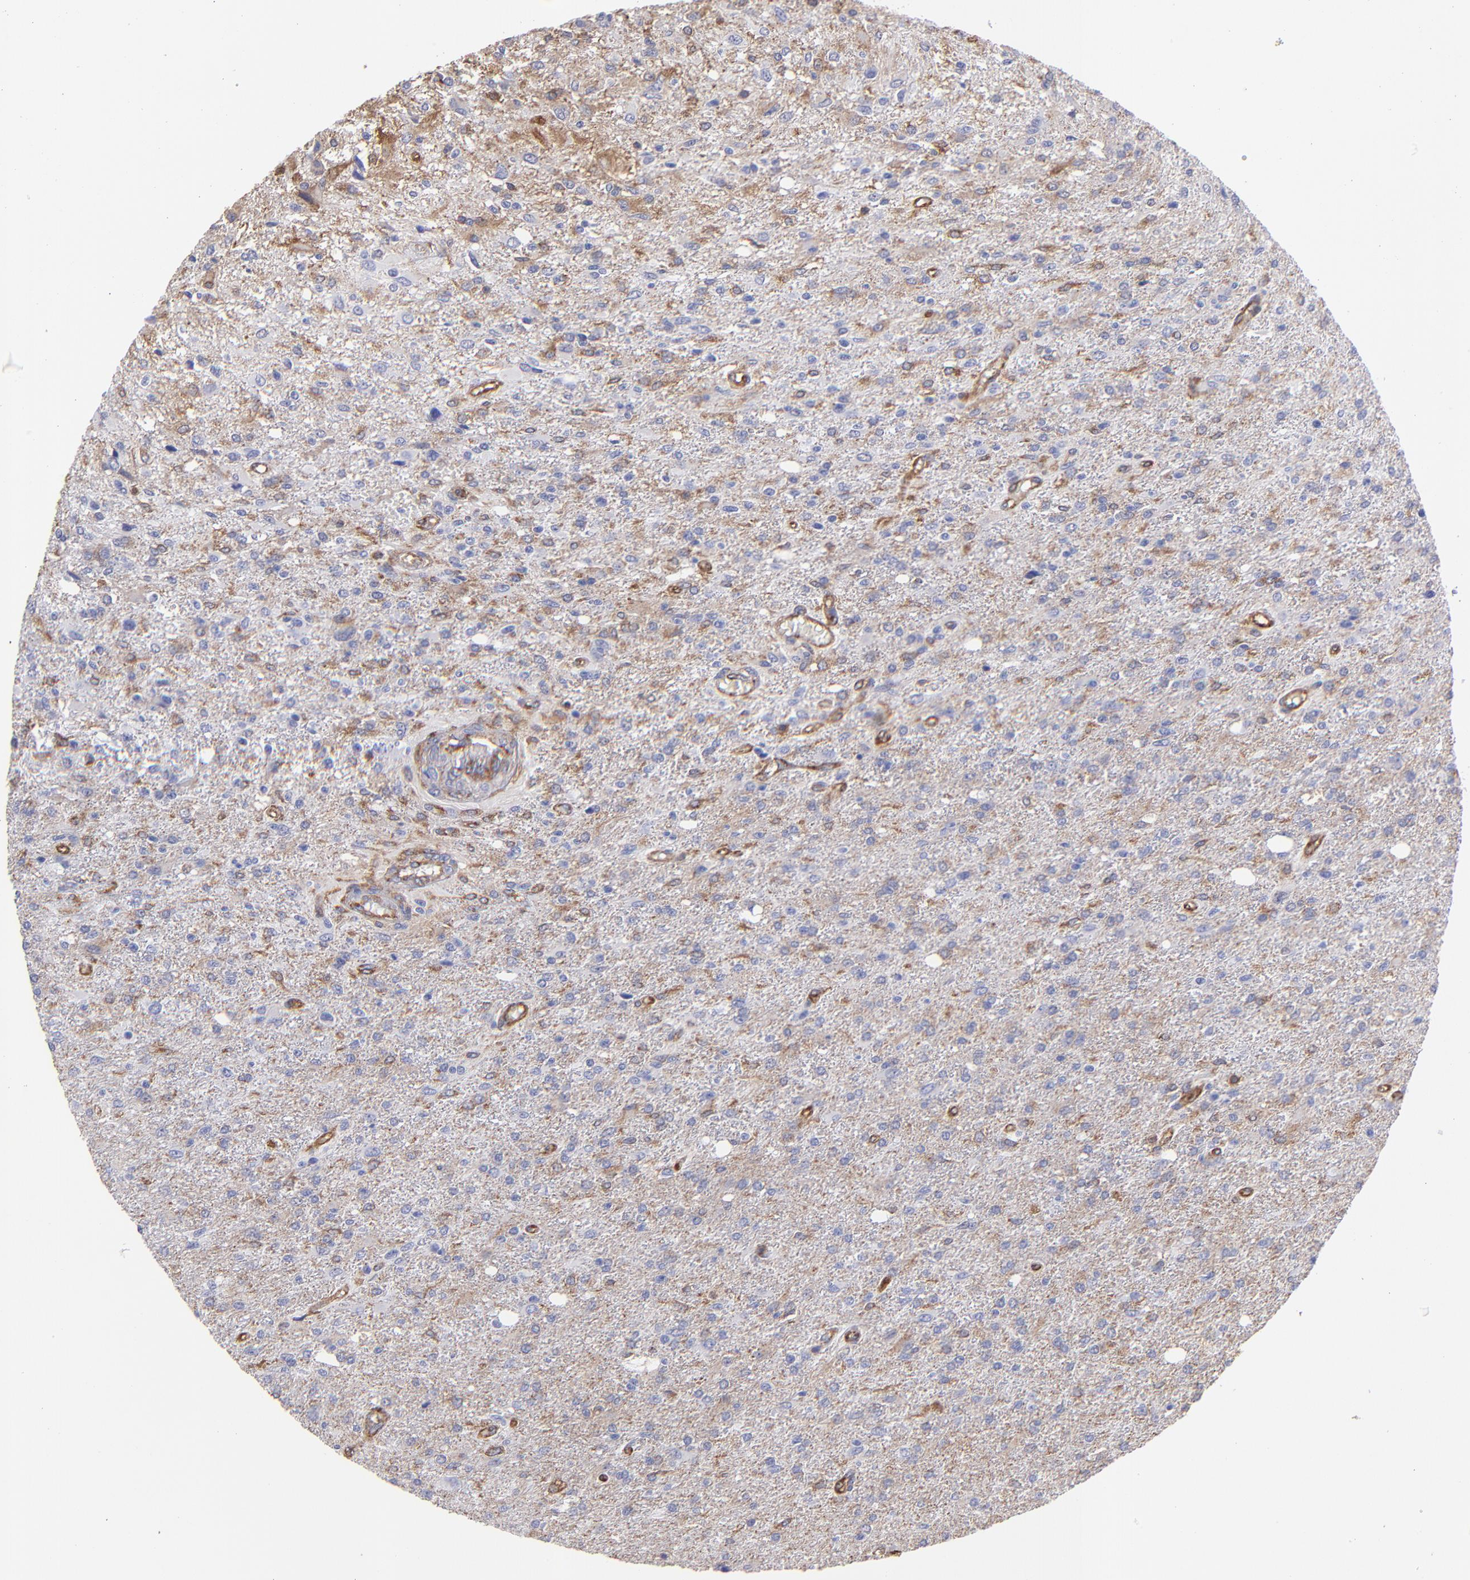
{"staining": {"intensity": "weak", "quantity": "<25%", "location": "cytoplasmic/membranous"}, "tissue": "glioma", "cell_type": "Tumor cells", "image_type": "cancer", "snomed": [{"axis": "morphology", "description": "Glioma, malignant, High grade"}, {"axis": "topography", "description": "Cerebral cortex"}], "caption": "The immunohistochemistry (IHC) photomicrograph has no significant positivity in tumor cells of glioma tissue. The staining was performed using DAB (3,3'-diaminobenzidine) to visualize the protein expression in brown, while the nuclei were stained in blue with hematoxylin (Magnification: 20x).", "gene": "MVP", "patient": {"sex": "male", "age": 76}}